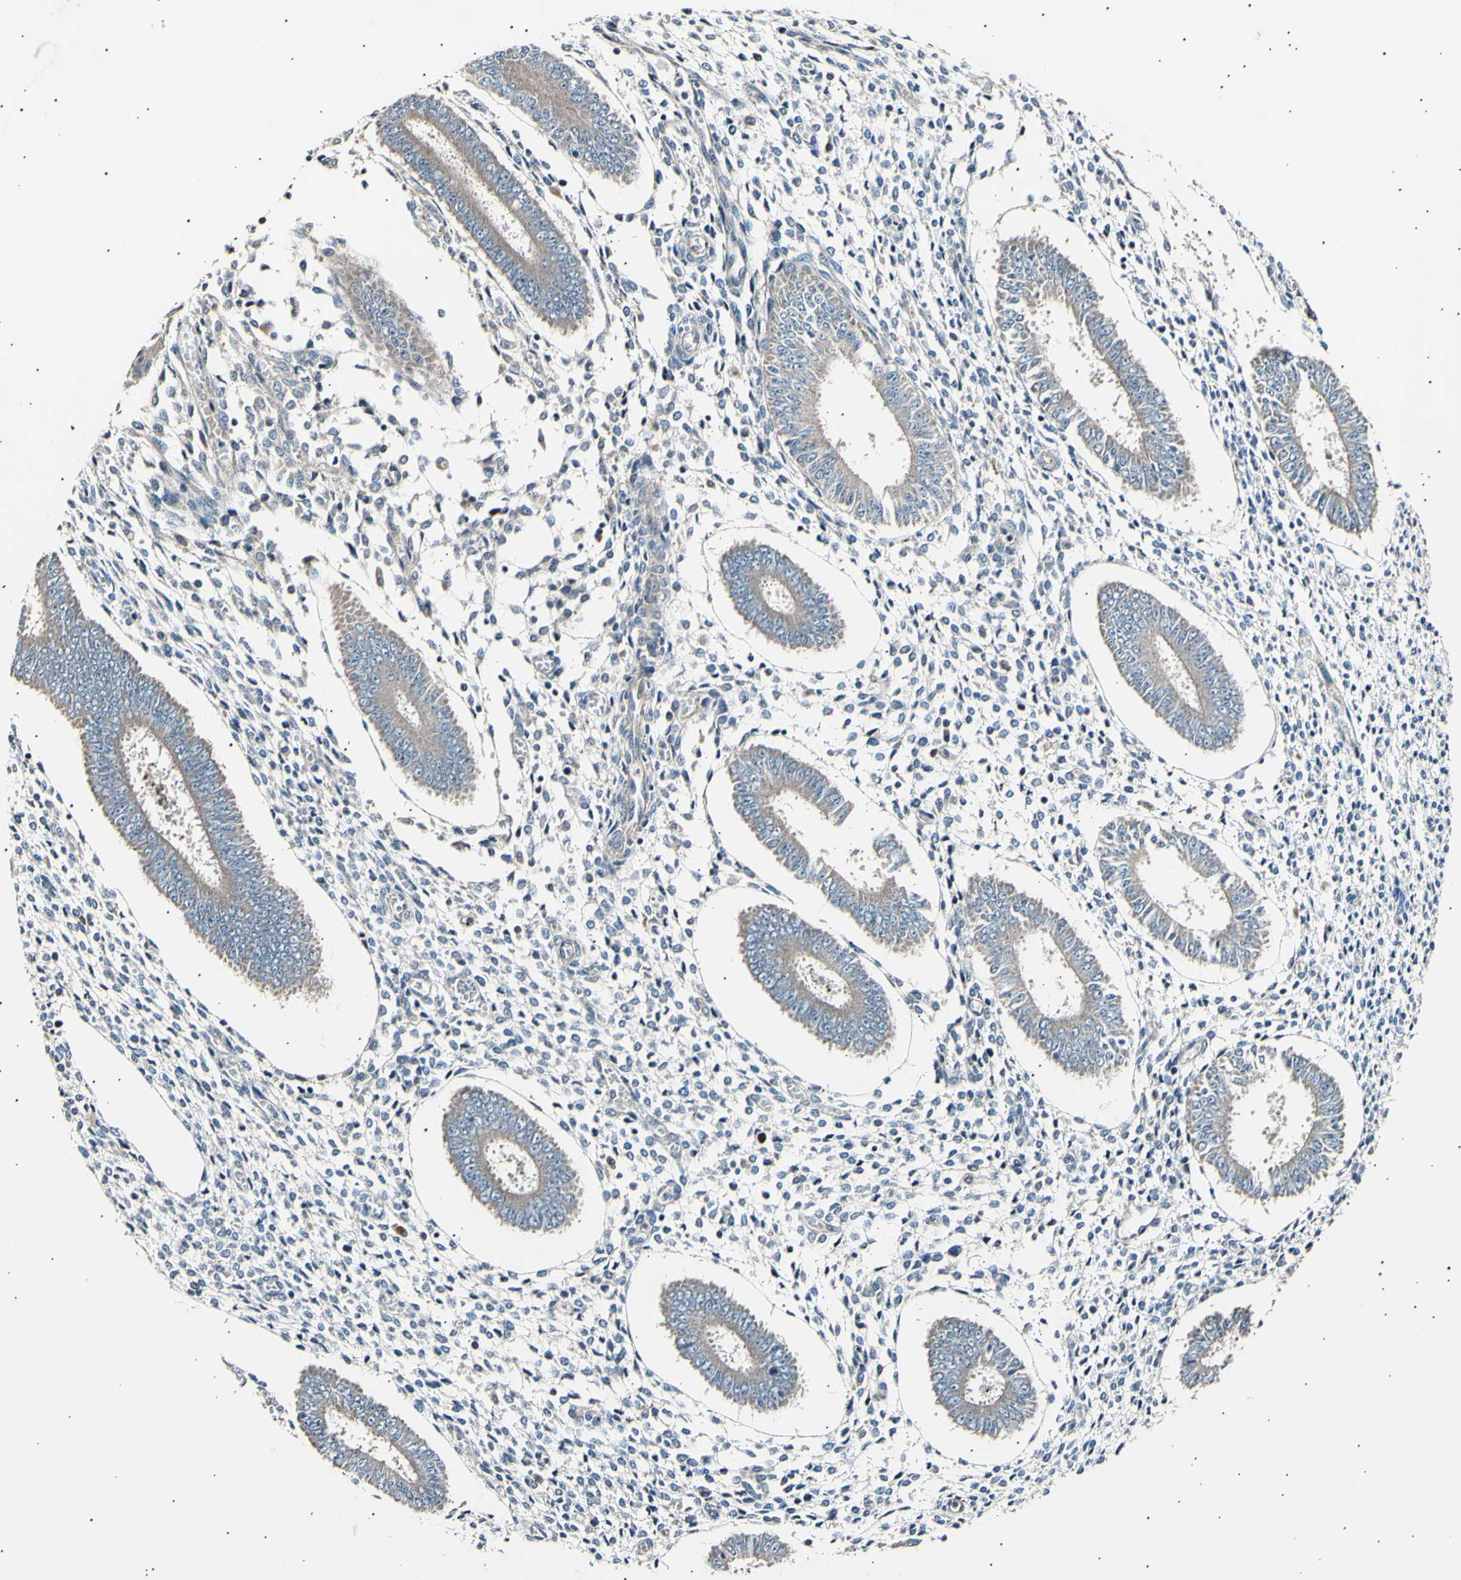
{"staining": {"intensity": "negative", "quantity": "none", "location": "none"}, "tissue": "endometrium", "cell_type": "Cells in endometrial stroma", "image_type": "normal", "snomed": [{"axis": "morphology", "description": "Normal tissue, NOS"}, {"axis": "topography", "description": "Endometrium"}], "caption": "Endometrium stained for a protein using immunohistochemistry (IHC) reveals no expression cells in endometrial stroma.", "gene": "ITGA6", "patient": {"sex": "female", "age": 35}}